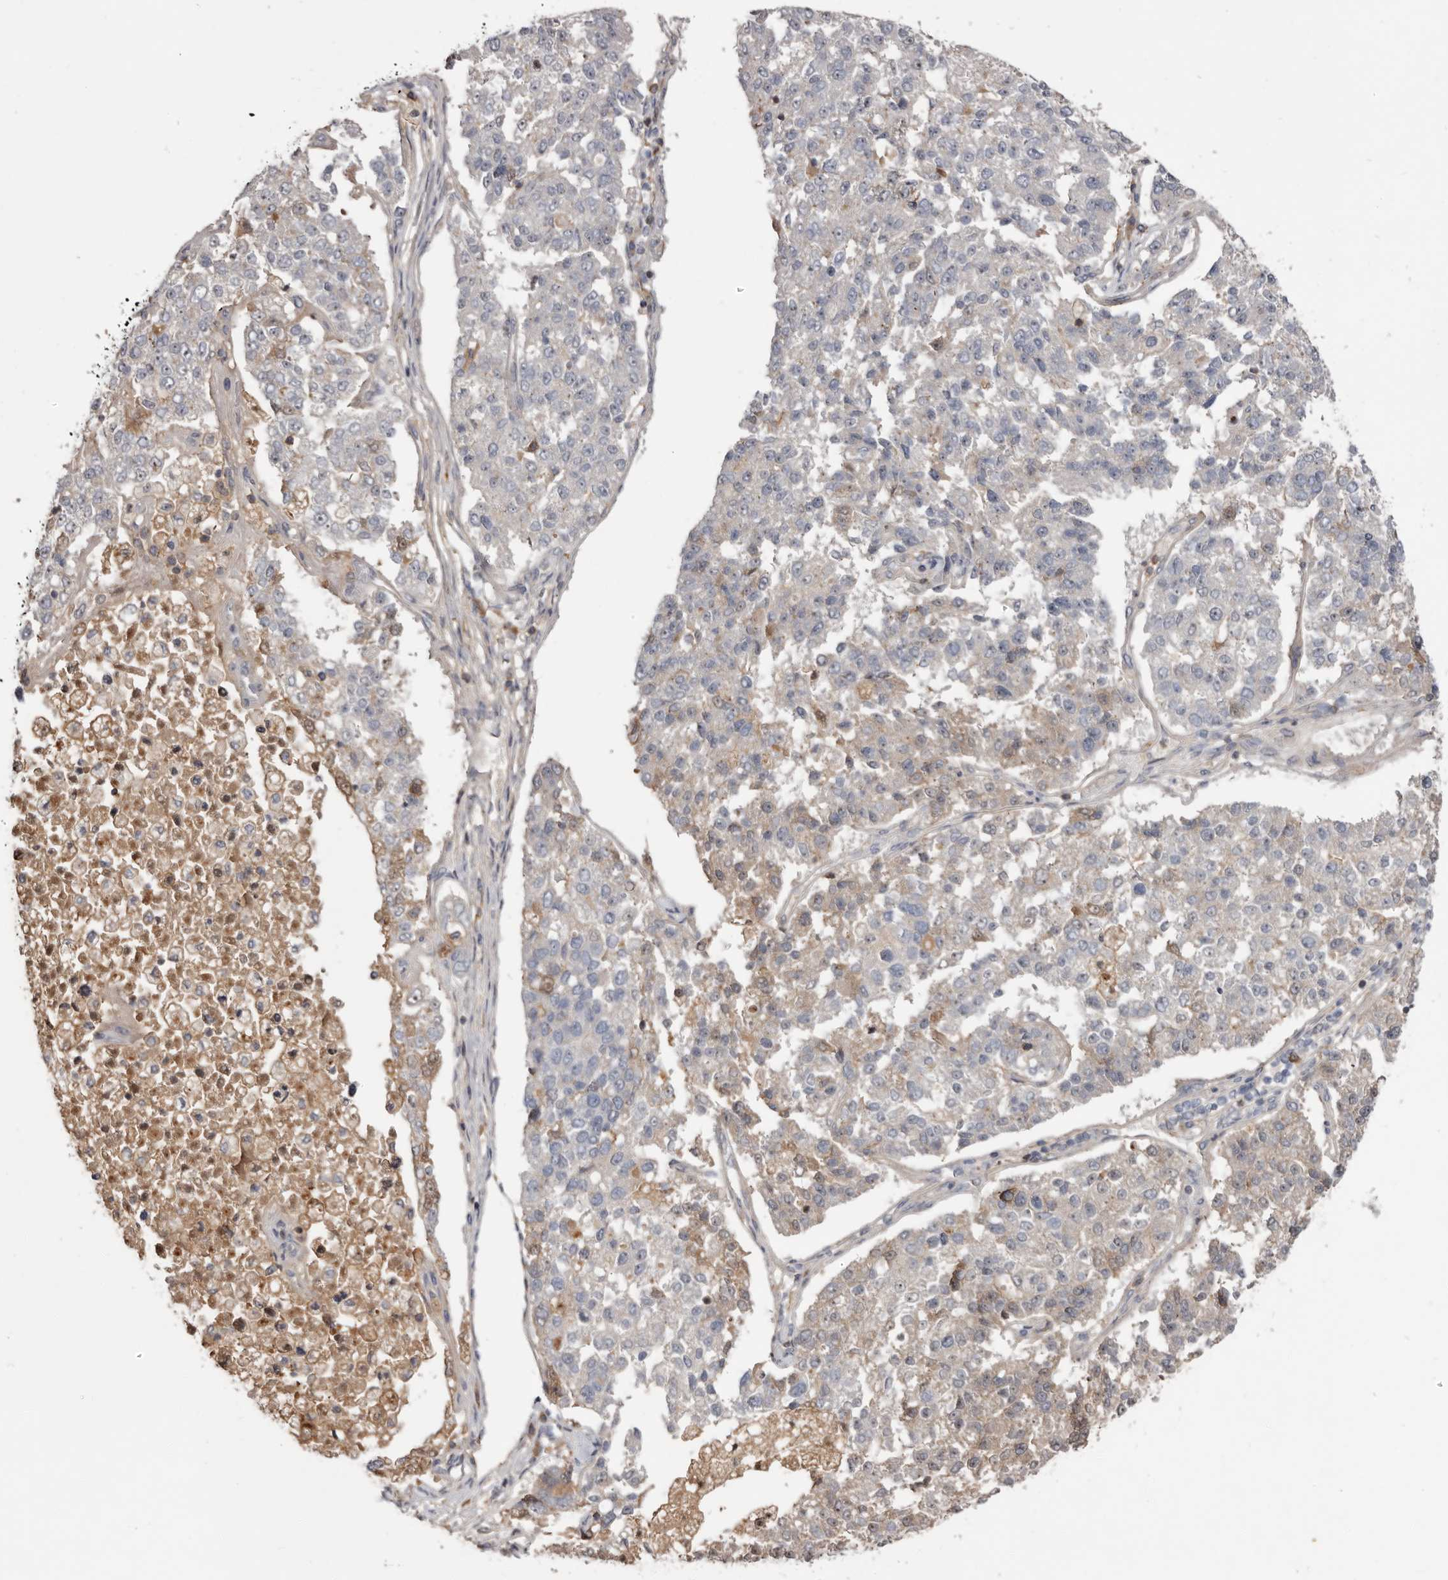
{"staining": {"intensity": "weak", "quantity": "25%-75%", "location": "cytoplasmic/membranous"}, "tissue": "pancreatic cancer", "cell_type": "Tumor cells", "image_type": "cancer", "snomed": [{"axis": "morphology", "description": "Adenocarcinoma, NOS"}, {"axis": "topography", "description": "Pancreas"}], "caption": "Protein expression analysis of human adenocarcinoma (pancreatic) reveals weak cytoplasmic/membranous positivity in approximately 25%-75% of tumor cells.", "gene": "TTC39A", "patient": {"sex": "female", "age": 61}}